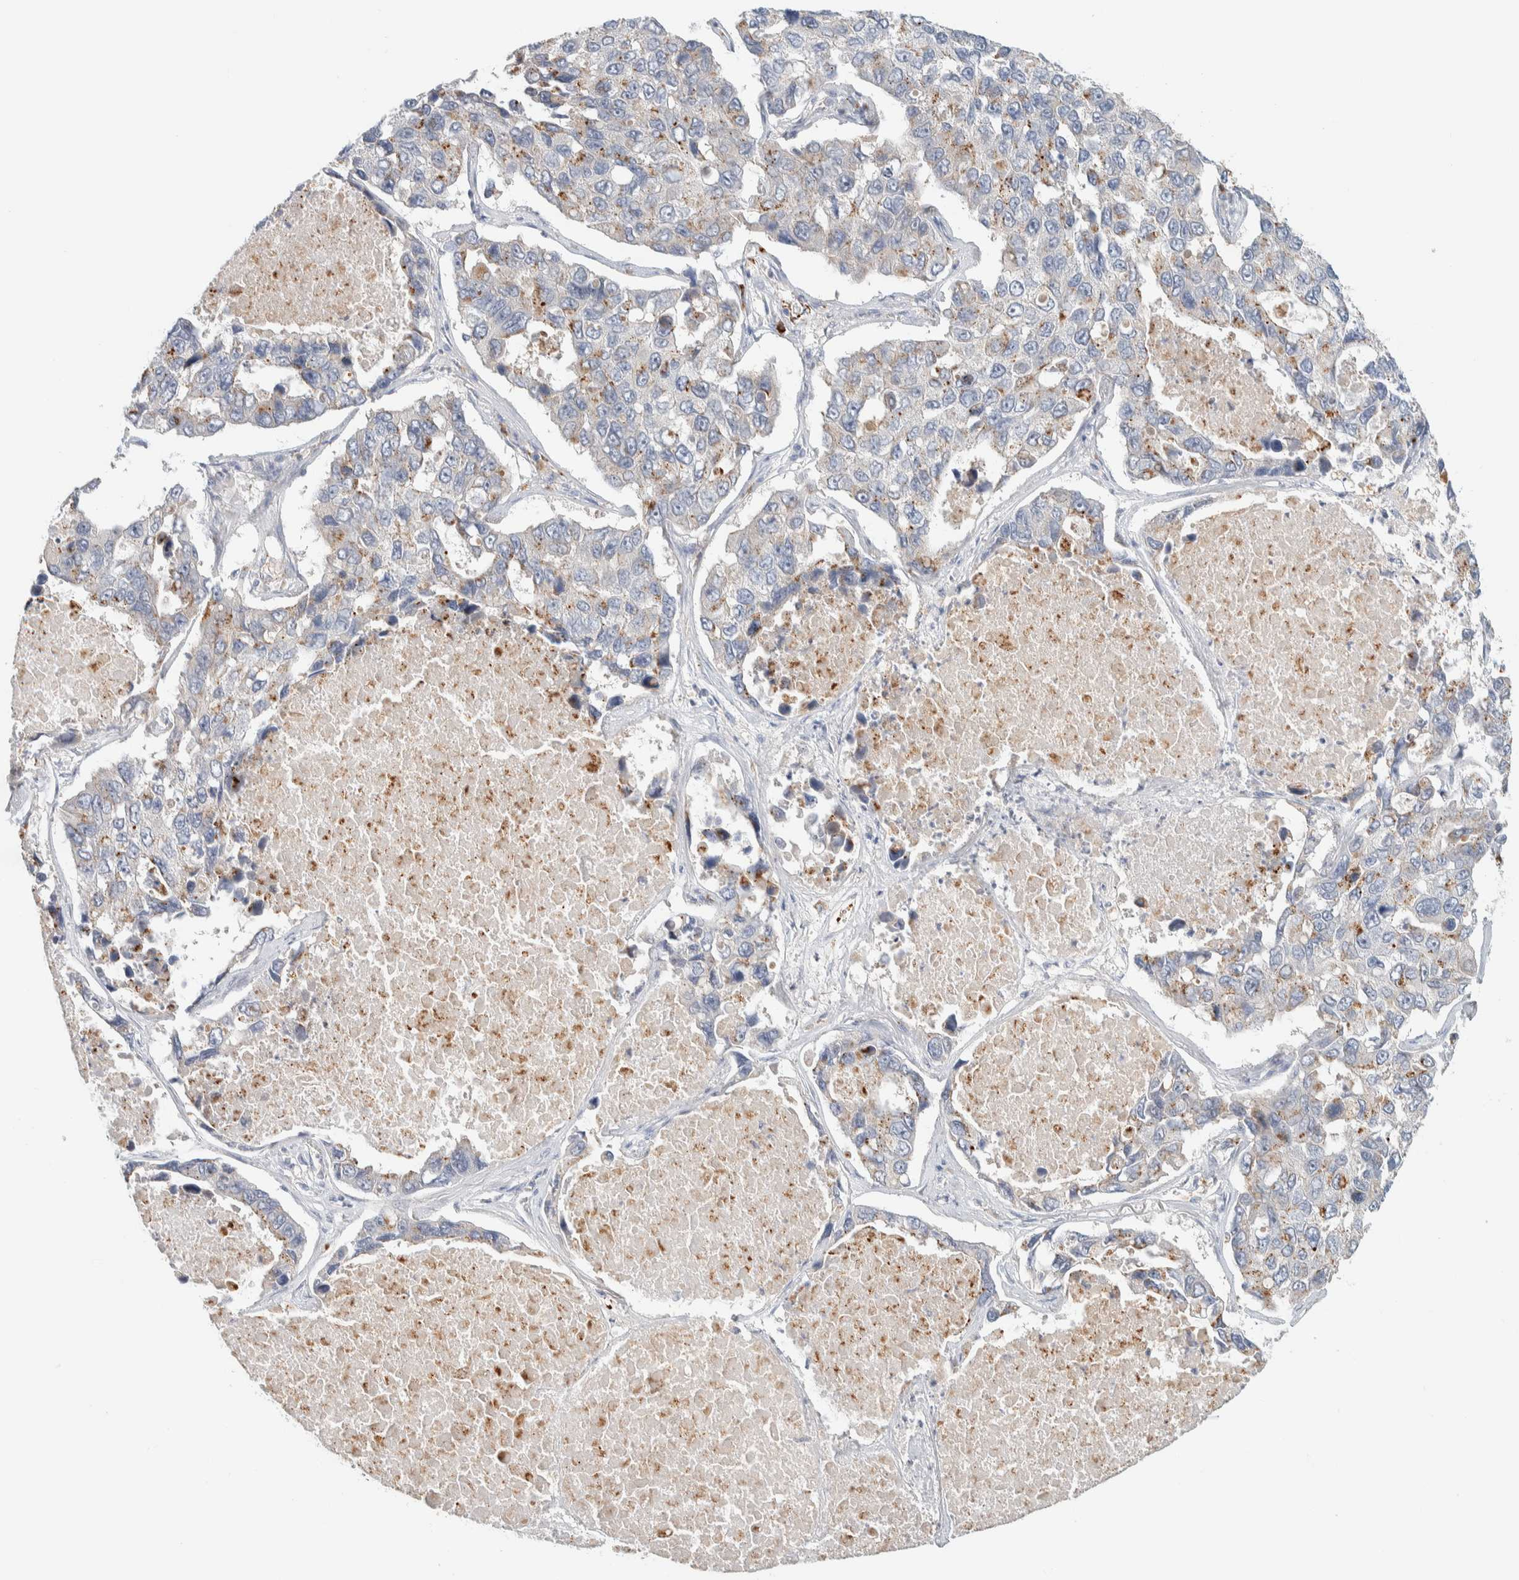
{"staining": {"intensity": "moderate", "quantity": "<25%", "location": "cytoplasmic/membranous"}, "tissue": "lung cancer", "cell_type": "Tumor cells", "image_type": "cancer", "snomed": [{"axis": "morphology", "description": "Adenocarcinoma, NOS"}, {"axis": "topography", "description": "Lung"}], "caption": "Human lung cancer (adenocarcinoma) stained for a protein (brown) exhibits moderate cytoplasmic/membranous positive staining in approximately <25% of tumor cells.", "gene": "GCLM", "patient": {"sex": "male", "age": 64}}